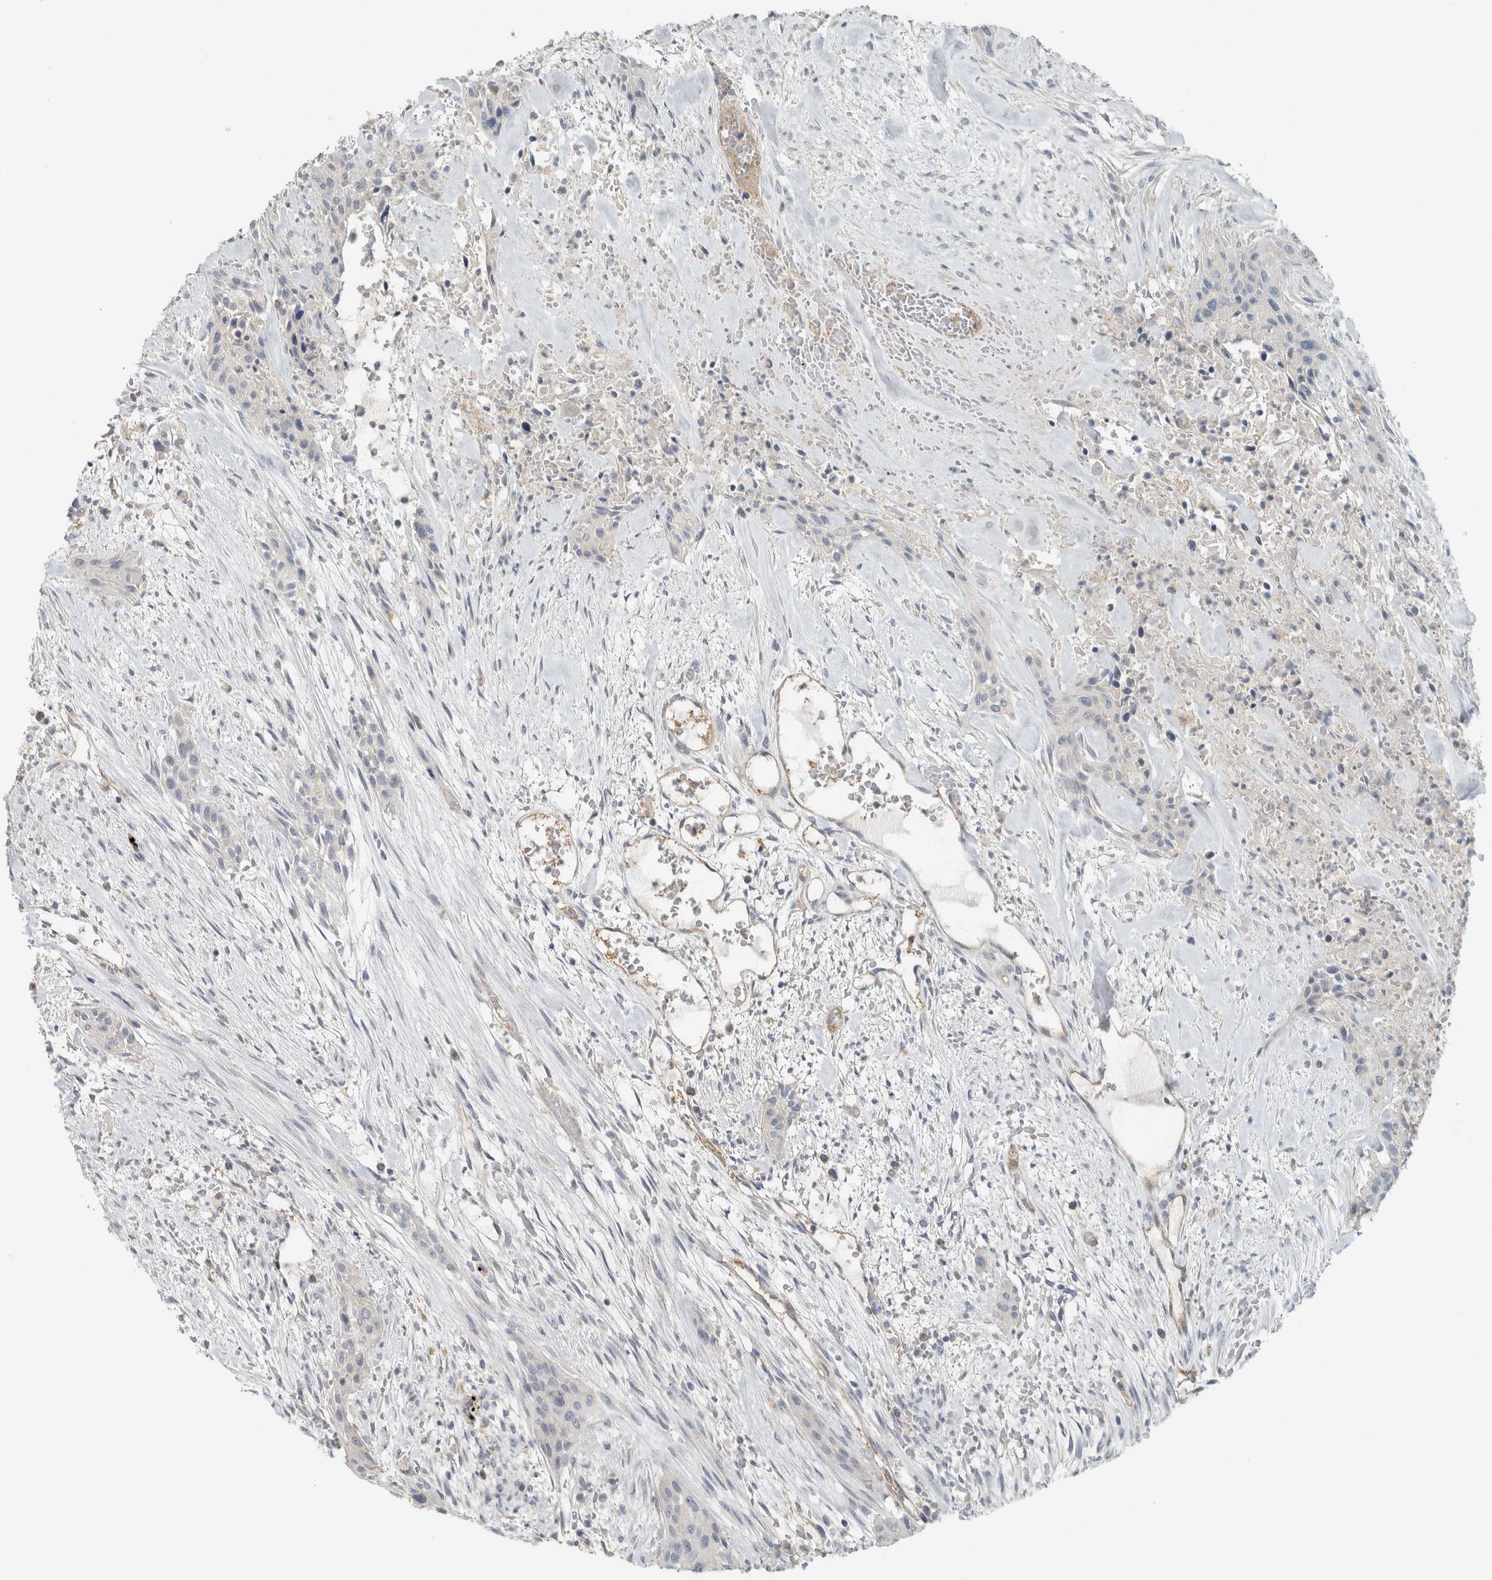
{"staining": {"intensity": "negative", "quantity": "none", "location": "none"}, "tissue": "urothelial cancer", "cell_type": "Tumor cells", "image_type": "cancer", "snomed": [{"axis": "morphology", "description": "Urothelial carcinoma, High grade"}, {"axis": "topography", "description": "Urinary bladder"}], "caption": "The immunohistochemistry (IHC) histopathology image has no significant positivity in tumor cells of urothelial cancer tissue.", "gene": "SCIN", "patient": {"sex": "male", "age": 35}}